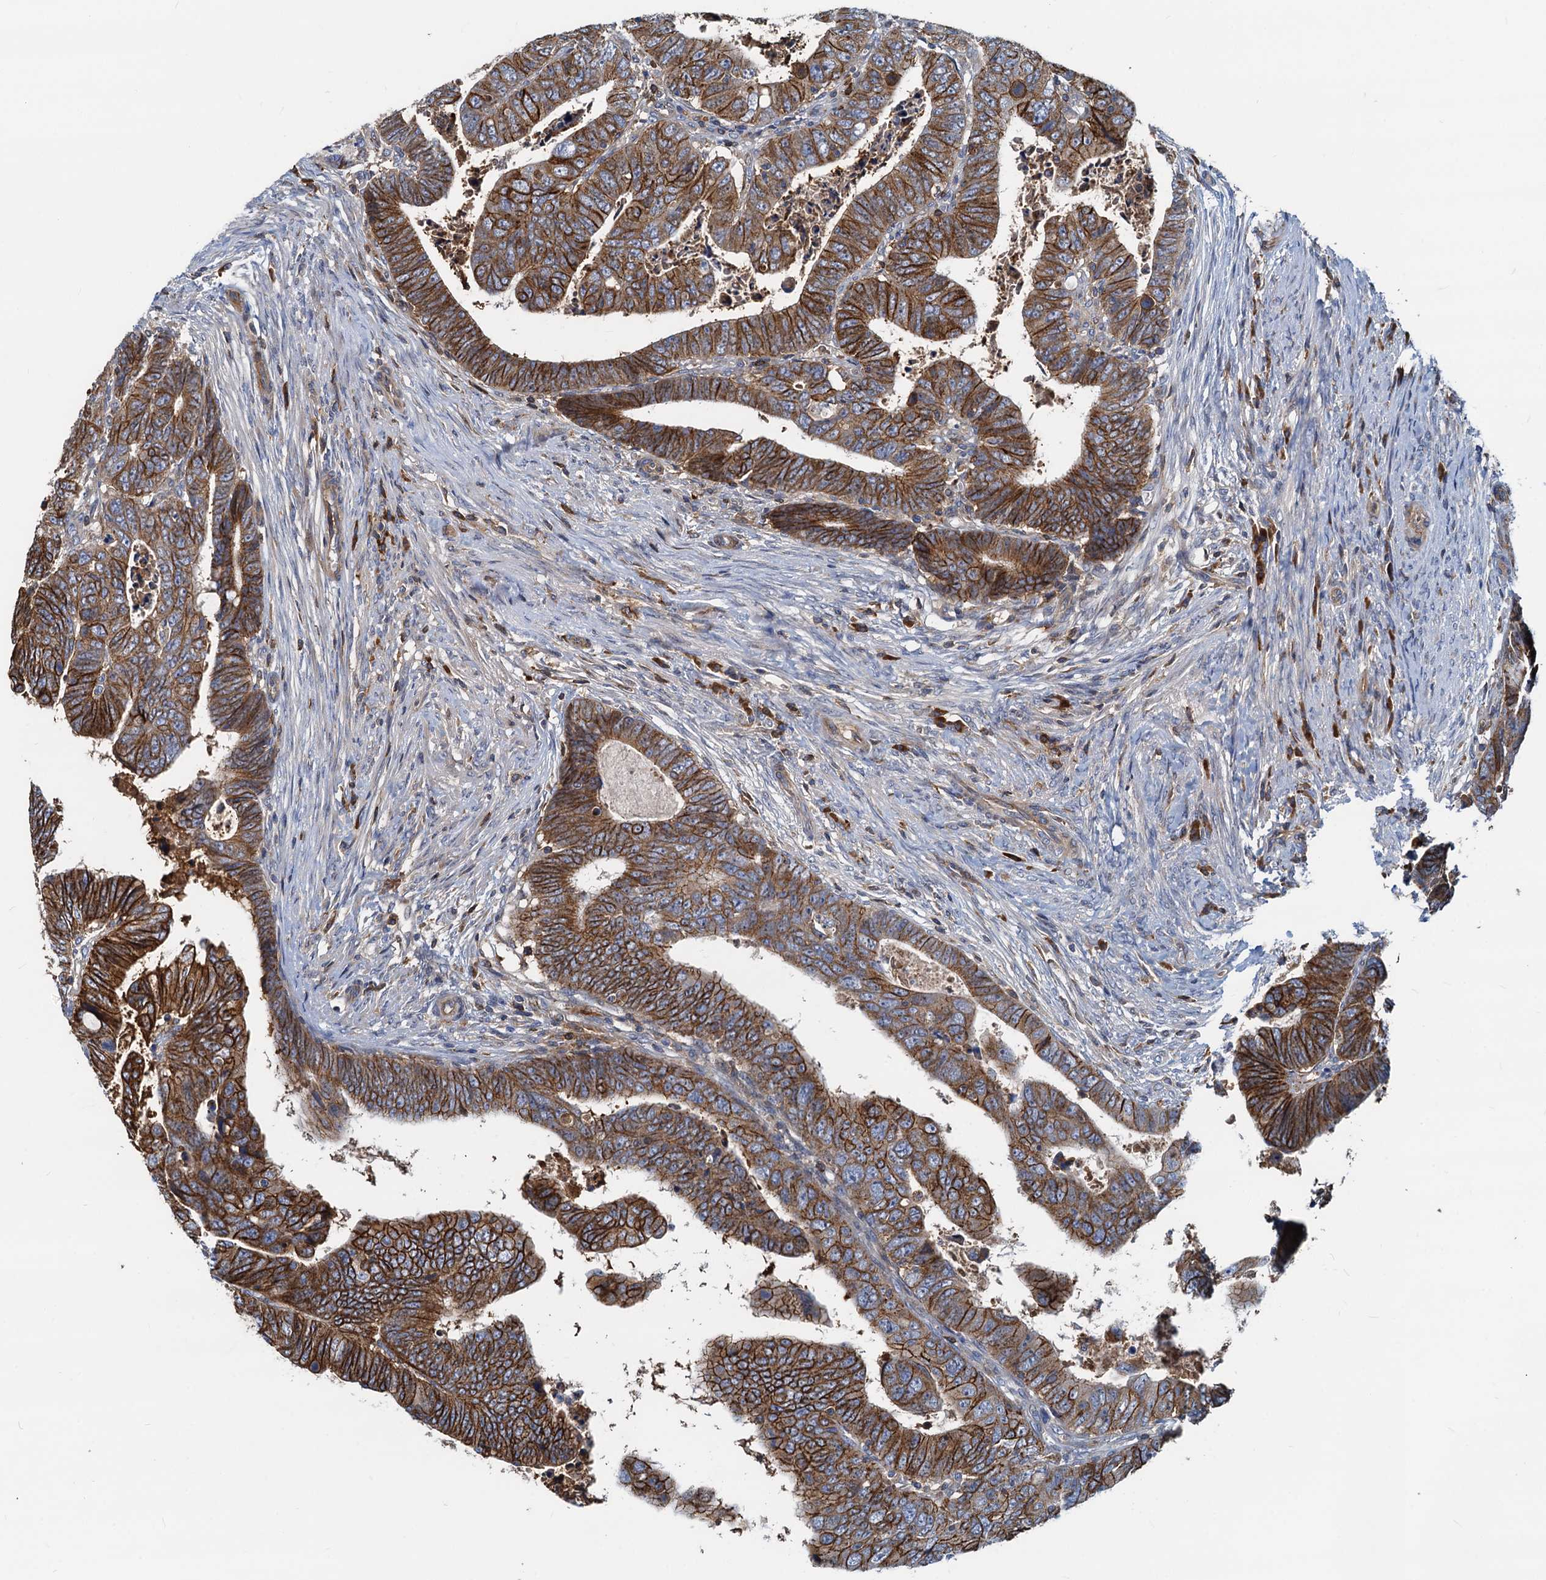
{"staining": {"intensity": "strong", "quantity": ">75%", "location": "cytoplasmic/membranous"}, "tissue": "colorectal cancer", "cell_type": "Tumor cells", "image_type": "cancer", "snomed": [{"axis": "morphology", "description": "Normal tissue, NOS"}, {"axis": "morphology", "description": "Adenocarcinoma, NOS"}, {"axis": "topography", "description": "Rectum"}], "caption": "DAB immunohistochemical staining of human colorectal adenocarcinoma demonstrates strong cytoplasmic/membranous protein staining in approximately >75% of tumor cells. The staining was performed using DAB (3,3'-diaminobenzidine), with brown indicating positive protein expression. Nuclei are stained blue with hematoxylin.", "gene": "LNX2", "patient": {"sex": "female", "age": 65}}